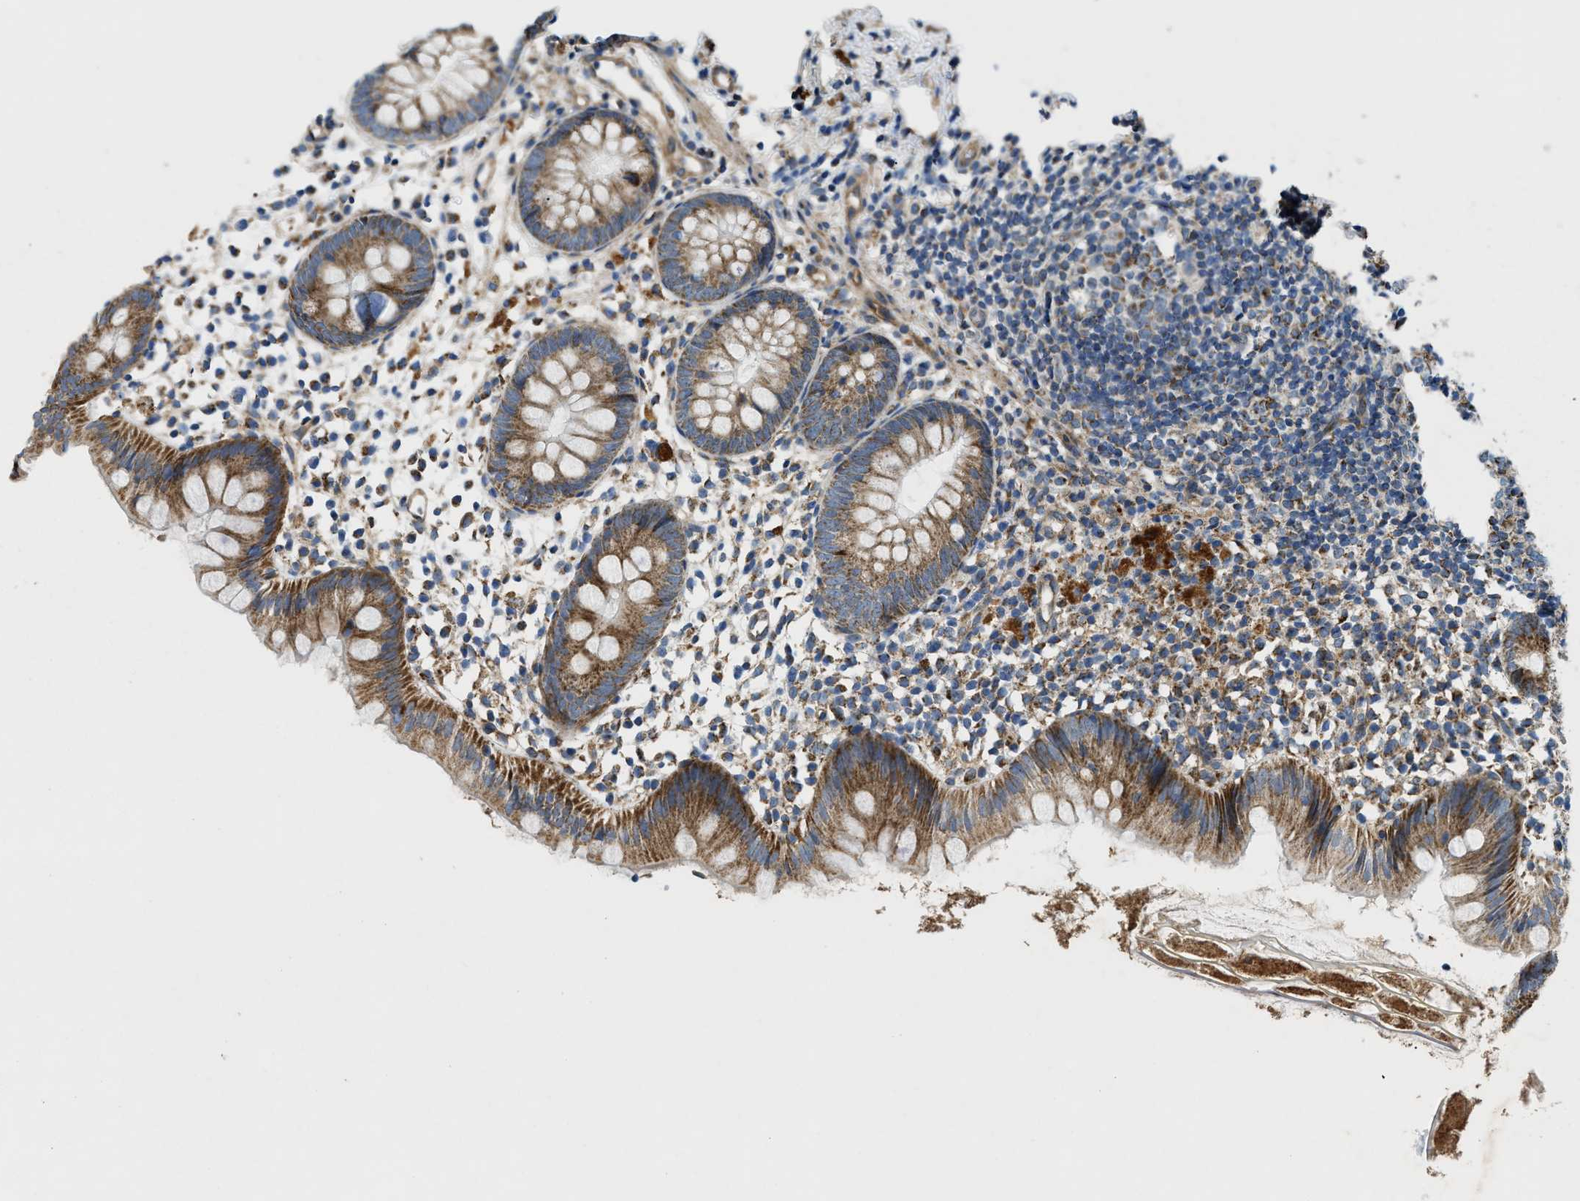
{"staining": {"intensity": "strong", "quantity": ">75%", "location": "cytoplasmic/membranous"}, "tissue": "appendix", "cell_type": "Glandular cells", "image_type": "normal", "snomed": [{"axis": "morphology", "description": "Normal tissue, NOS"}, {"axis": "topography", "description": "Appendix"}], "caption": "There is high levels of strong cytoplasmic/membranous positivity in glandular cells of normal appendix, as demonstrated by immunohistochemical staining (brown color).", "gene": "STK33", "patient": {"sex": "female", "age": 20}}